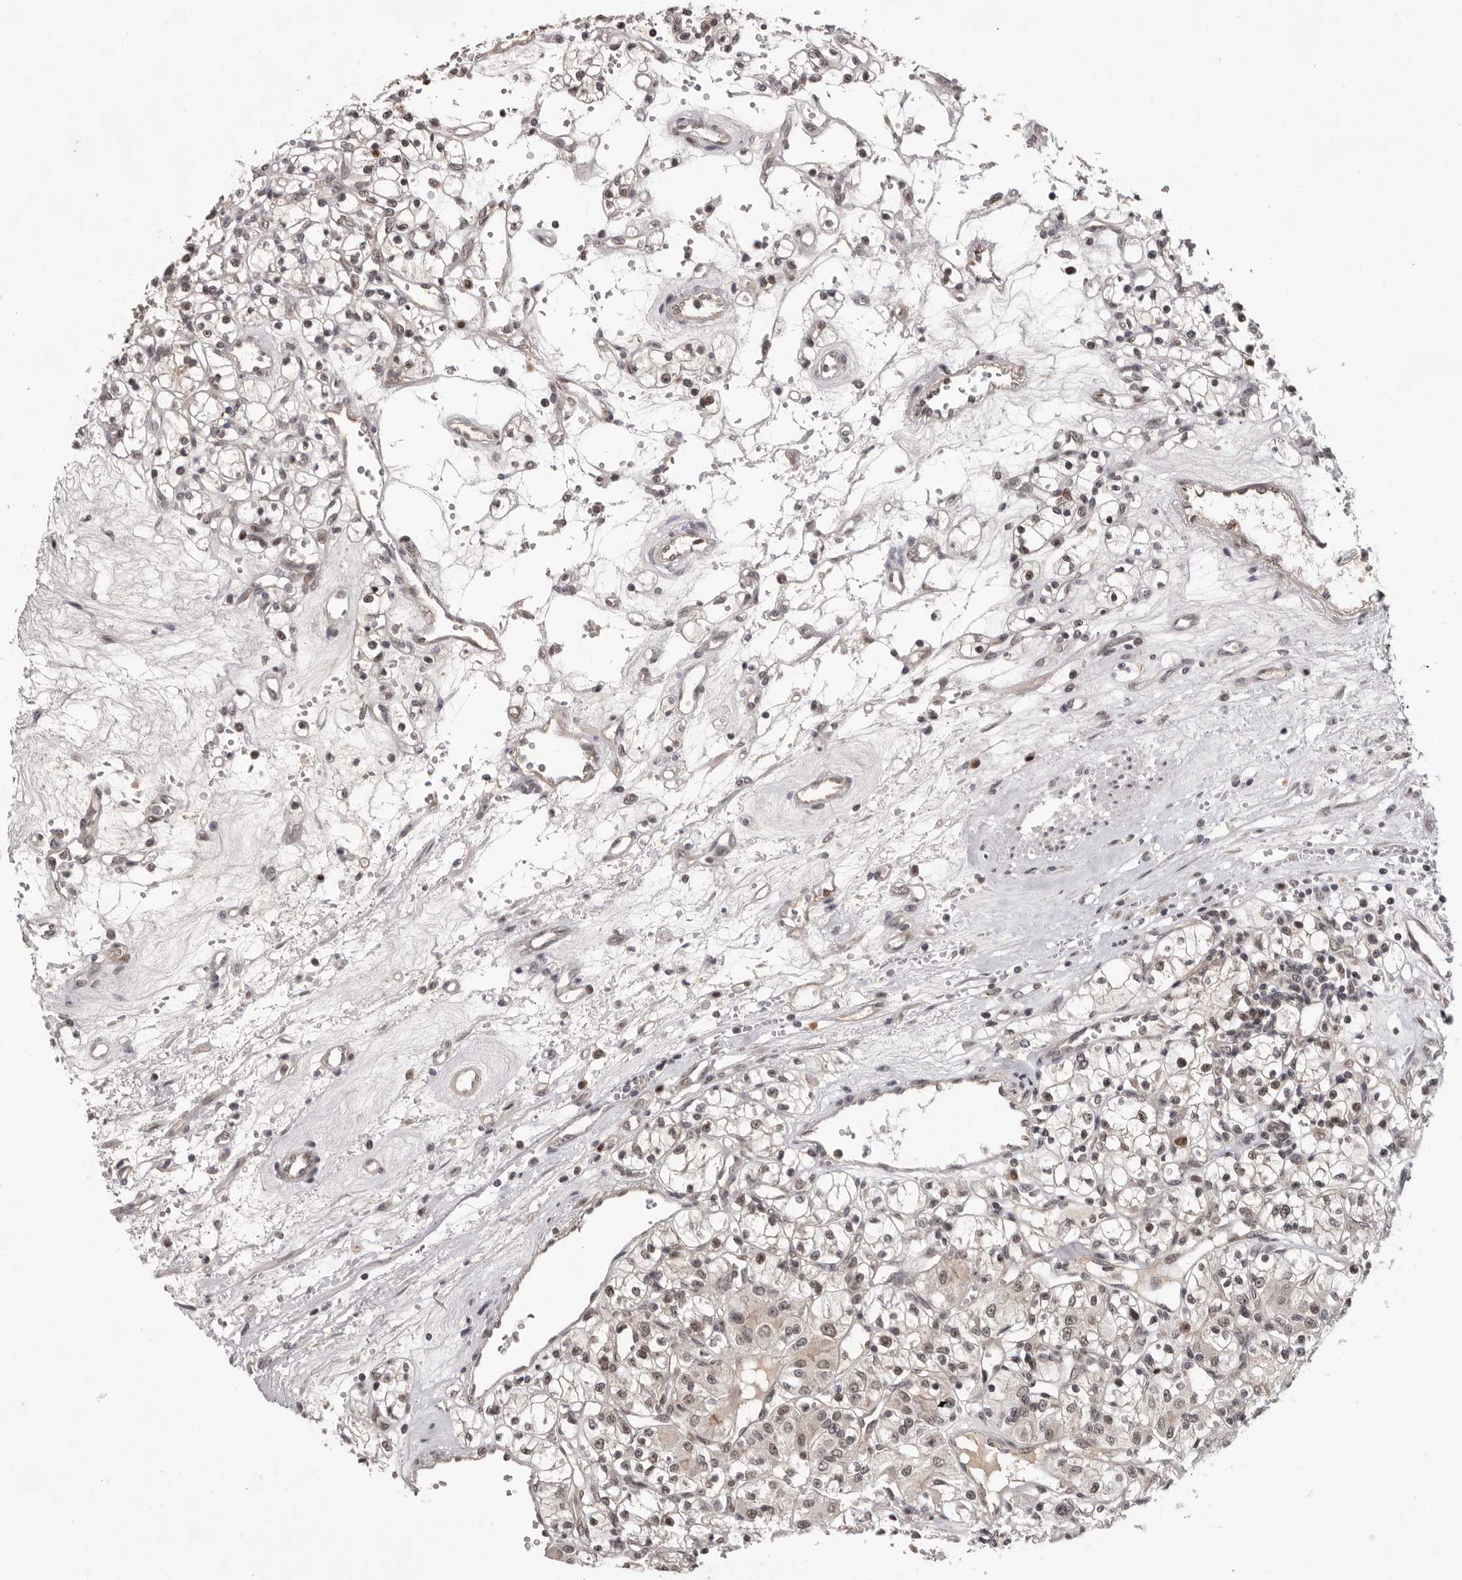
{"staining": {"intensity": "moderate", "quantity": "25%-75%", "location": "cytoplasmic/membranous,nuclear"}, "tissue": "renal cancer", "cell_type": "Tumor cells", "image_type": "cancer", "snomed": [{"axis": "morphology", "description": "Adenocarcinoma, NOS"}, {"axis": "topography", "description": "Kidney"}], "caption": "Renal cancer stained with immunohistochemistry exhibits moderate cytoplasmic/membranous and nuclear positivity in approximately 25%-75% of tumor cells. (DAB IHC with brightfield microscopy, high magnification).", "gene": "TBX5", "patient": {"sex": "female", "age": 59}}